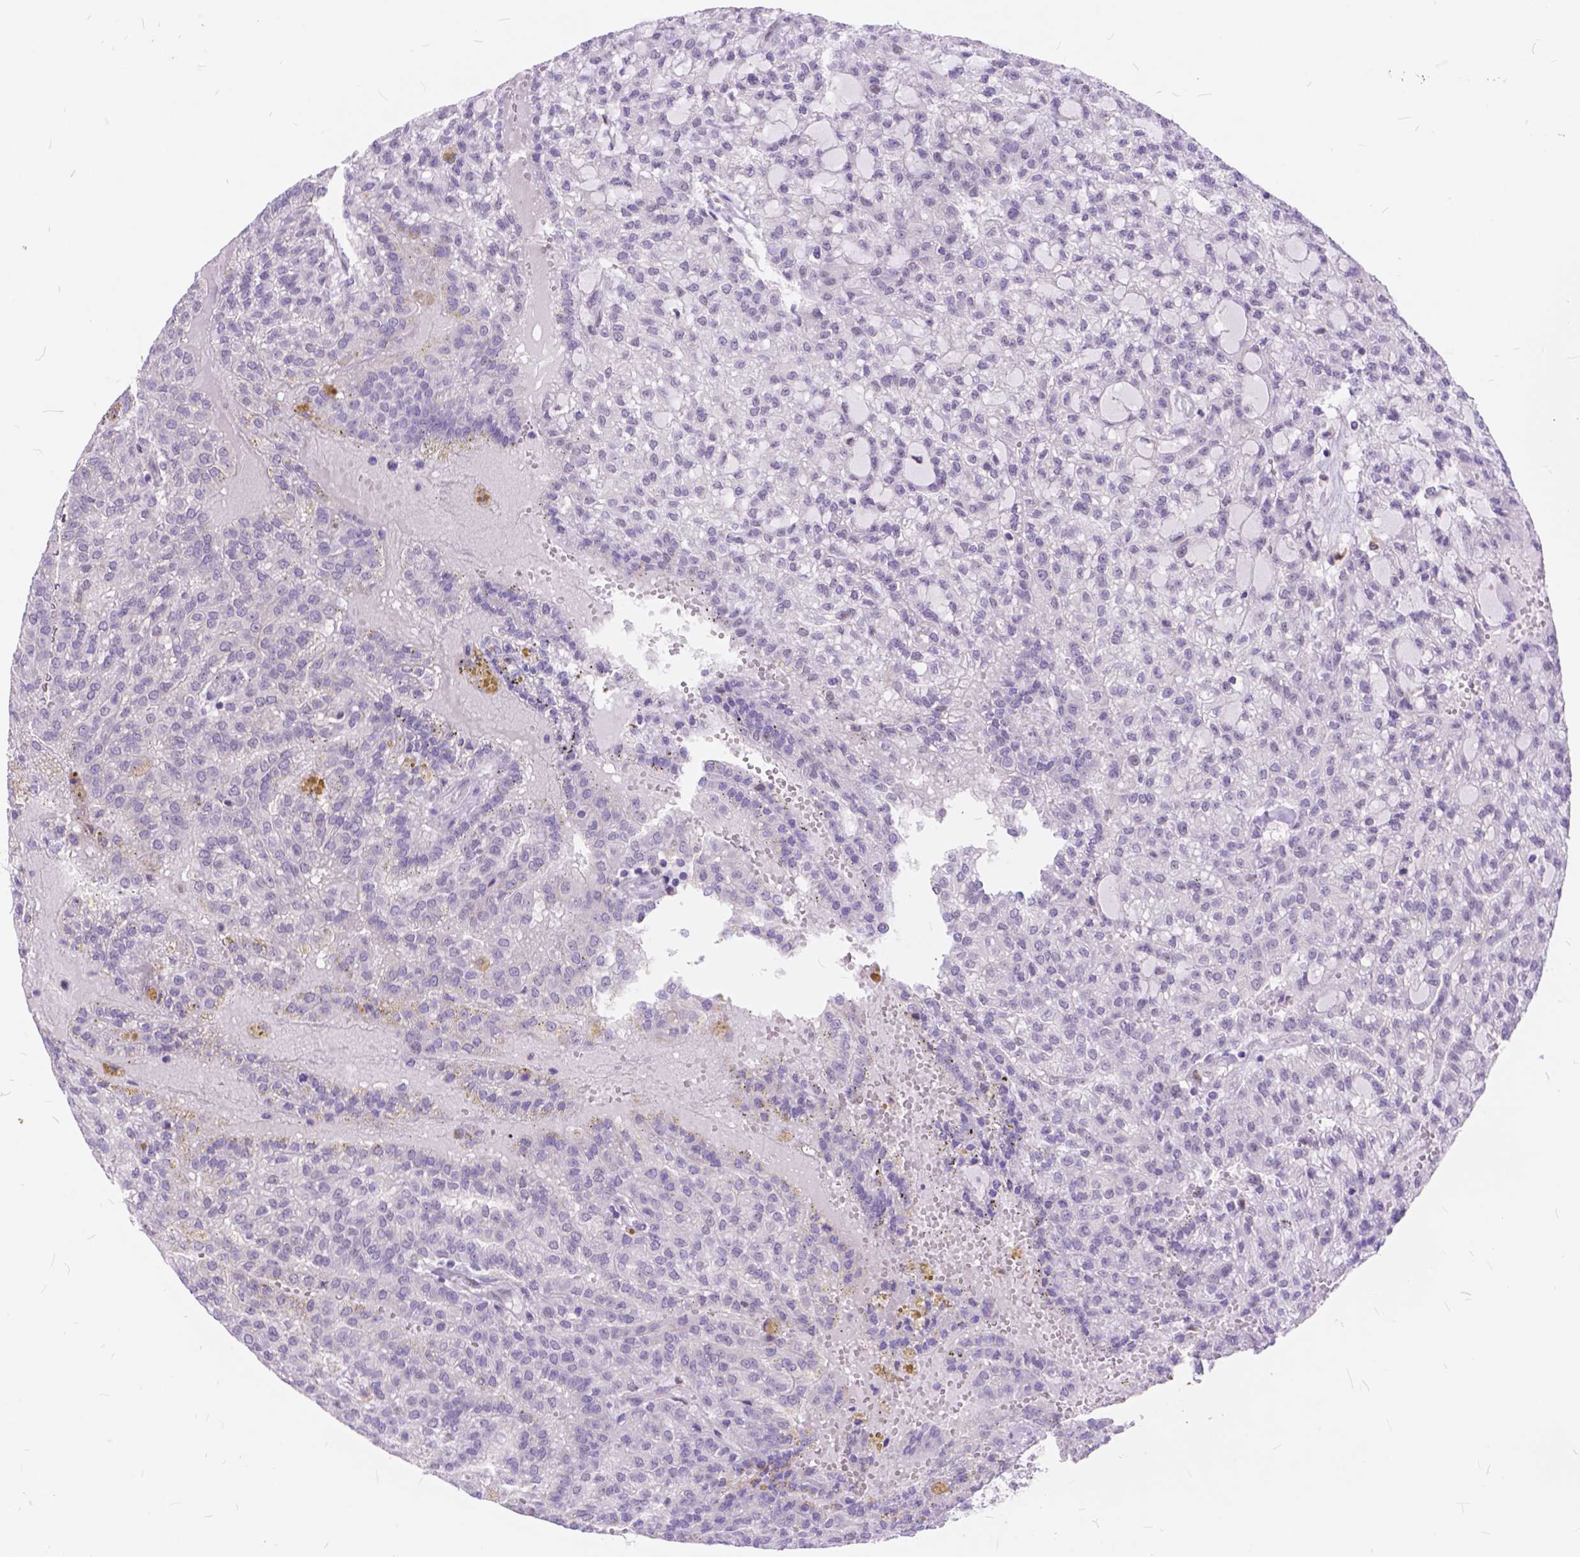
{"staining": {"intensity": "negative", "quantity": "none", "location": "none"}, "tissue": "renal cancer", "cell_type": "Tumor cells", "image_type": "cancer", "snomed": [{"axis": "morphology", "description": "Adenocarcinoma, NOS"}, {"axis": "topography", "description": "Kidney"}], "caption": "An IHC micrograph of renal cancer (adenocarcinoma) is shown. There is no staining in tumor cells of renal cancer (adenocarcinoma). The staining was performed using DAB (3,3'-diaminobenzidine) to visualize the protein expression in brown, while the nuclei were stained in blue with hematoxylin (Magnification: 20x).", "gene": "MAN2C1", "patient": {"sex": "male", "age": 63}}